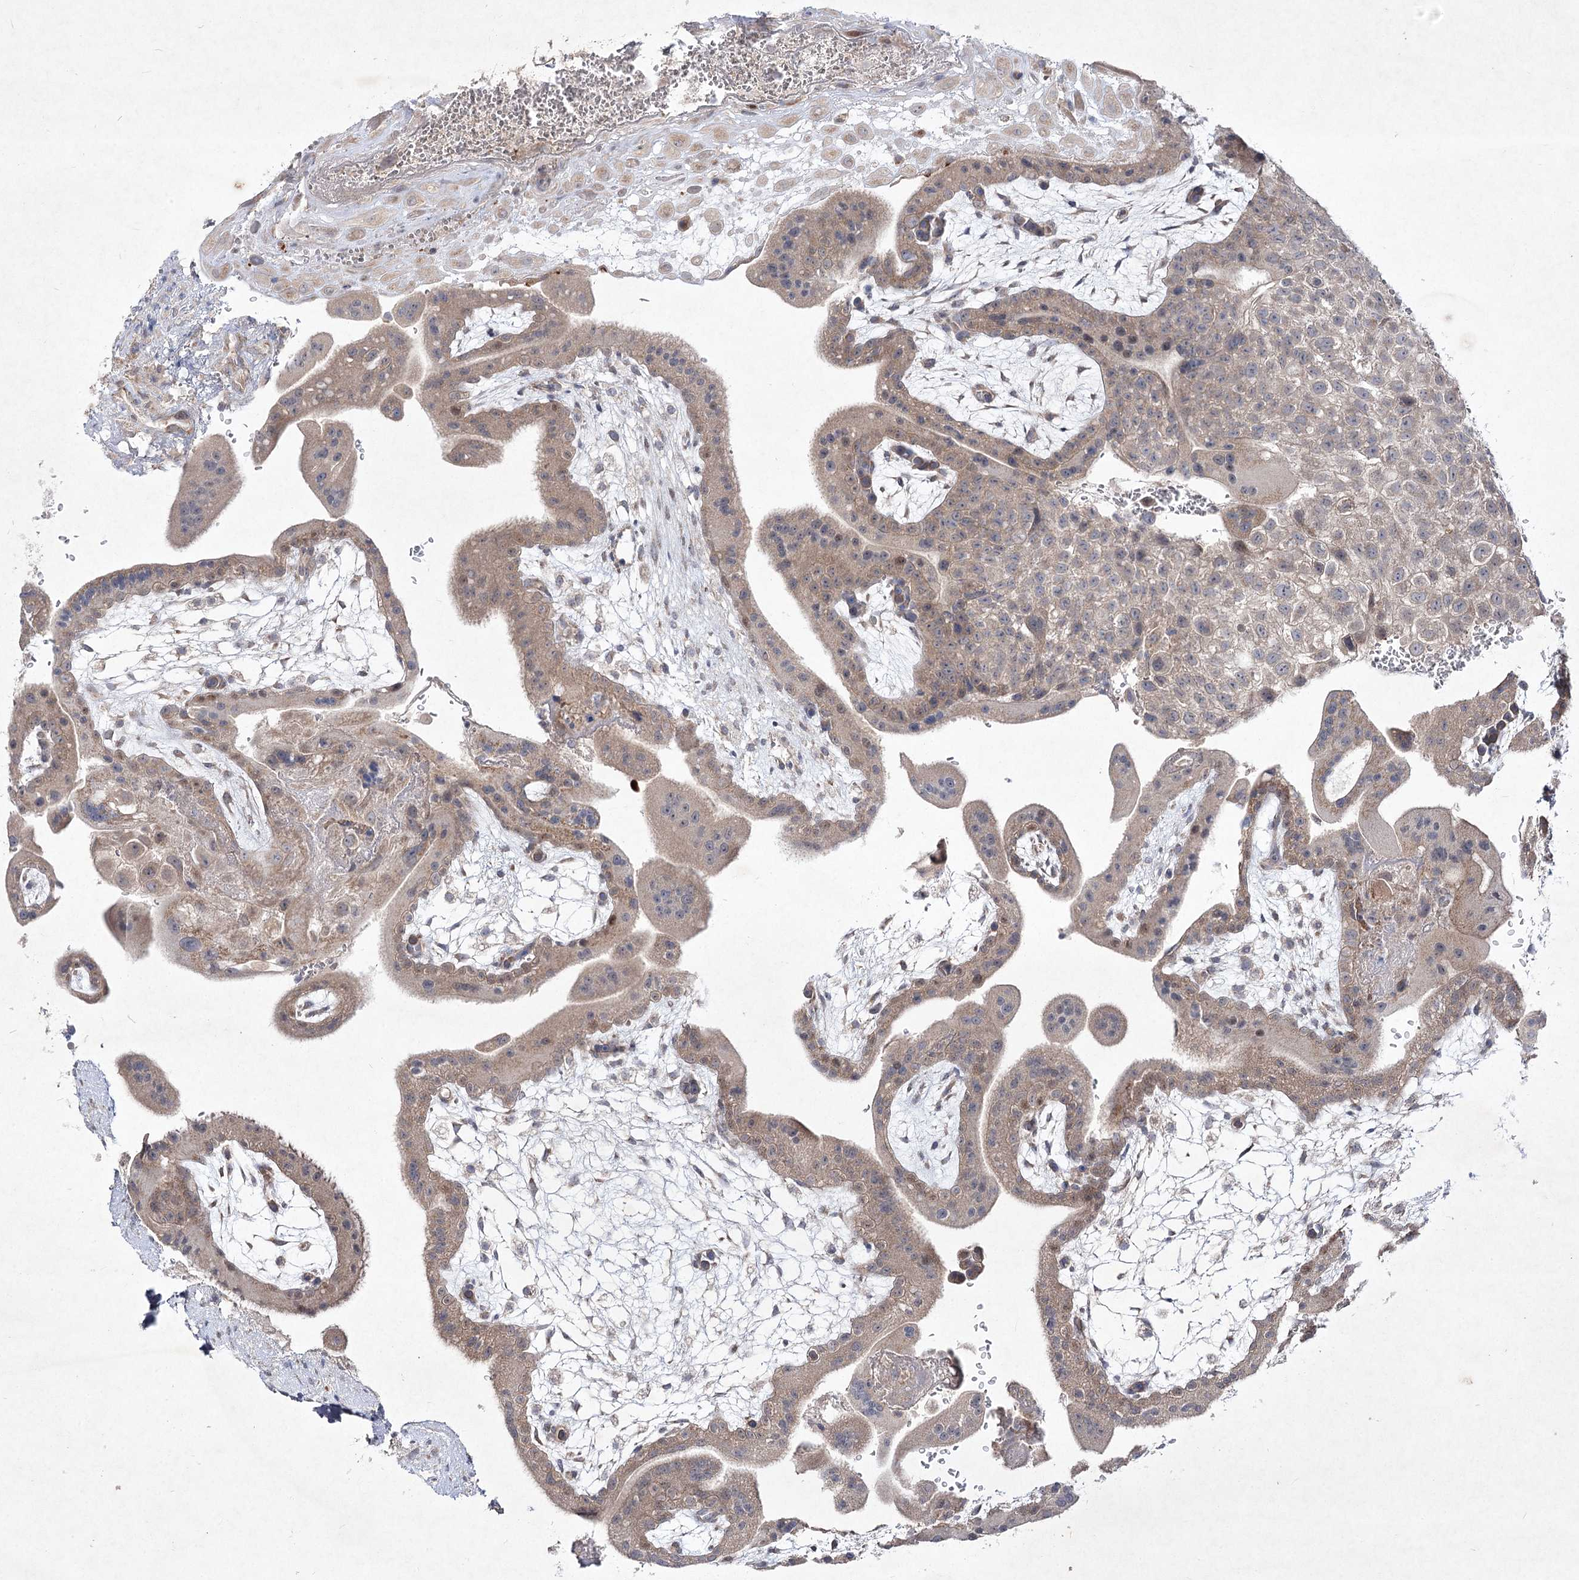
{"staining": {"intensity": "weak", "quantity": ">75%", "location": "cytoplasmic/membranous"}, "tissue": "placenta", "cell_type": "Decidual cells", "image_type": "normal", "snomed": [{"axis": "morphology", "description": "Normal tissue, NOS"}, {"axis": "topography", "description": "Placenta"}], "caption": "Protein expression analysis of unremarkable human placenta reveals weak cytoplasmic/membranous staining in about >75% of decidual cells. (DAB IHC with brightfield microscopy, high magnification).", "gene": "CIB2", "patient": {"sex": "female", "age": 35}}